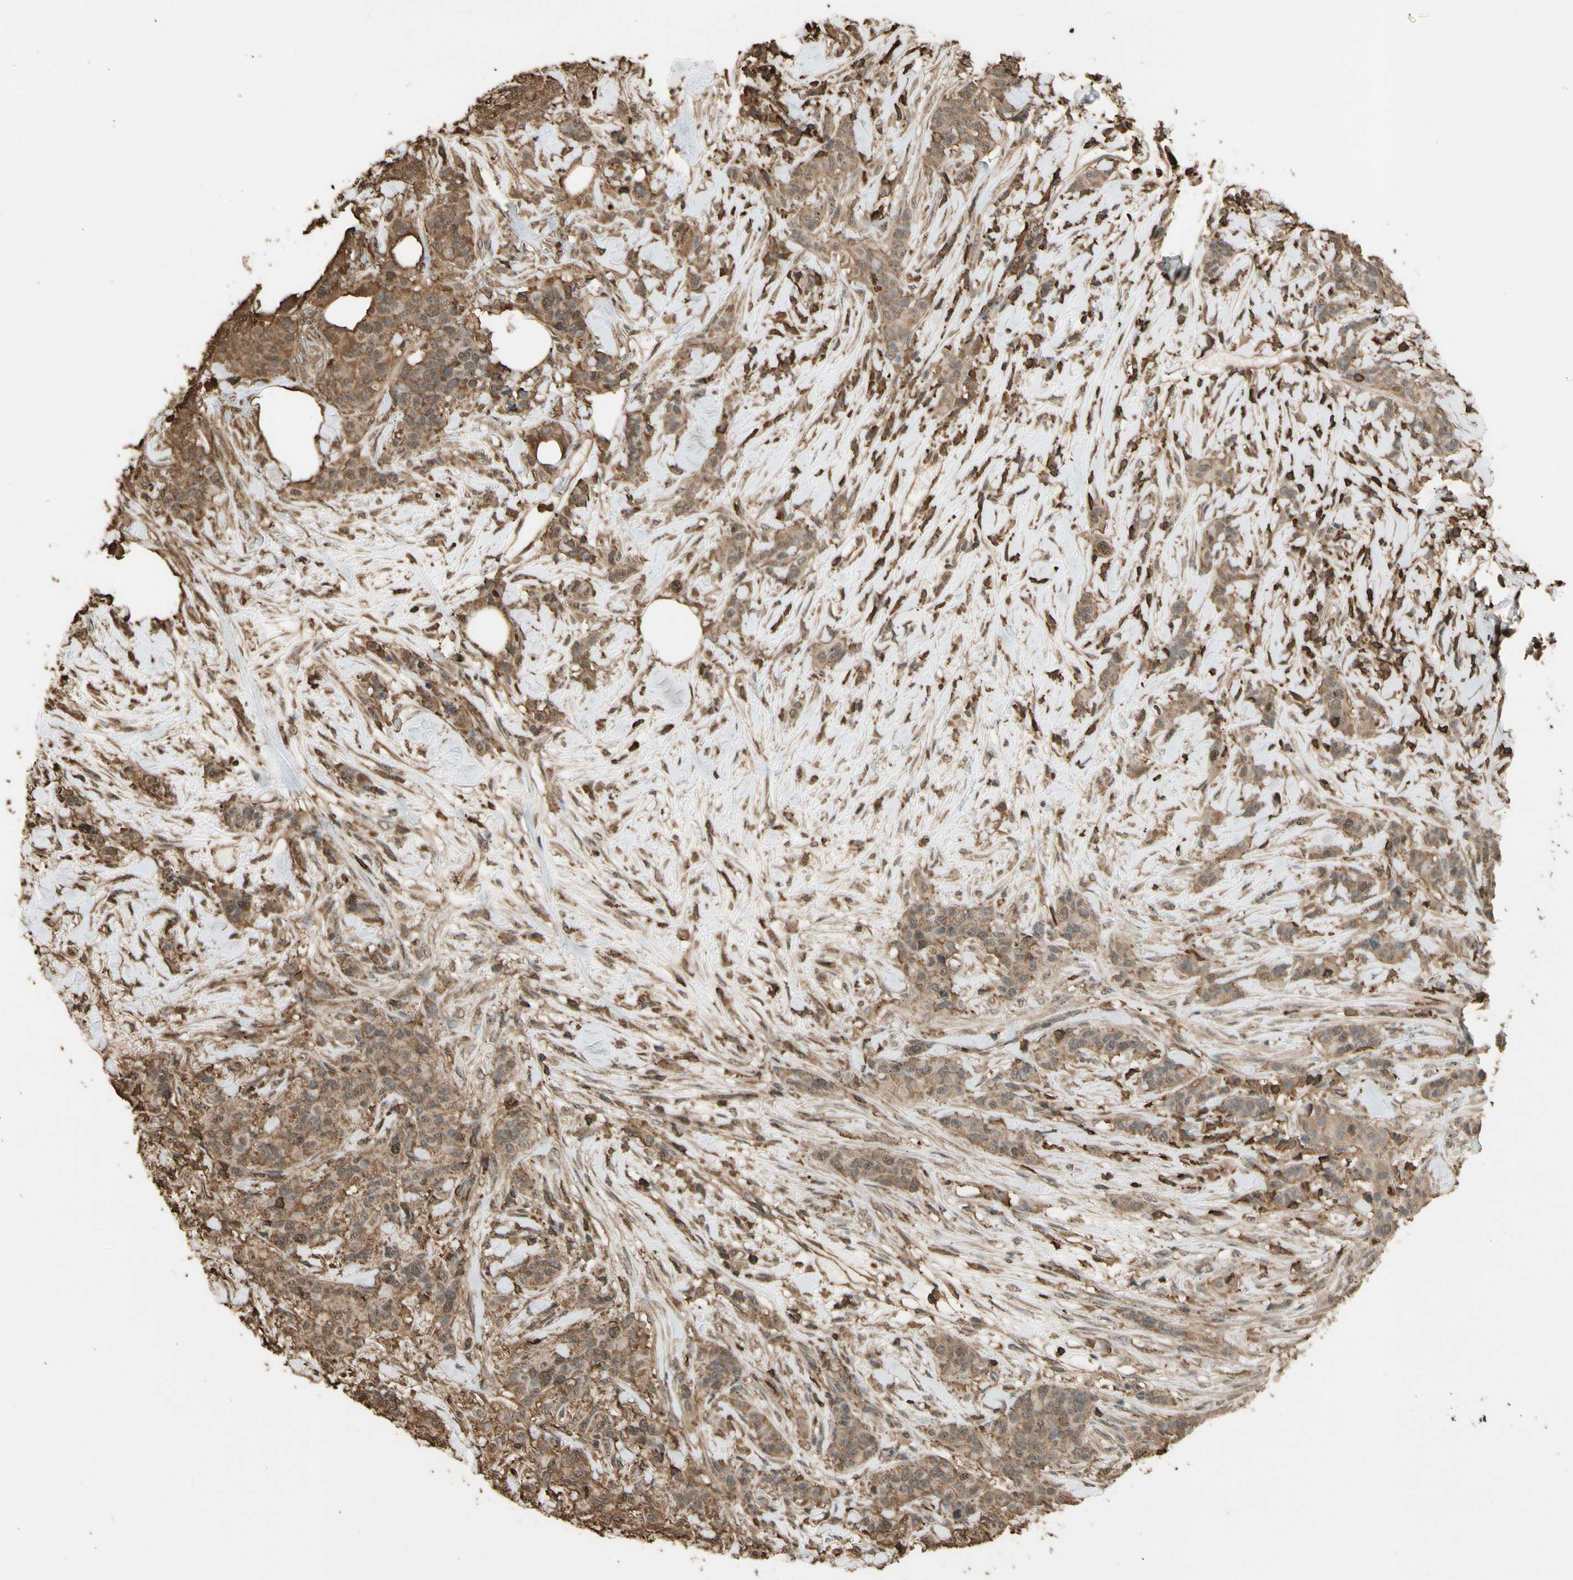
{"staining": {"intensity": "moderate", "quantity": ">75%", "location": "cytoplasmic/membranous"}, "tissue": "breast cancer", "cell_type": "Tumor cells", "image_type": "cancer", "snomed": [{"axis": "morphology", "description": "Duct carcinoma"}, {"axis": "topography", "description": "Breast"}], "caption": "Protein expression analysis of breast cancer exhibits moderate cytoplasmic/membranous expression in approximately >75% of tumor cells.", "gene": "TNFSF13B", "patient": {"sex": "female", "age": 40}}